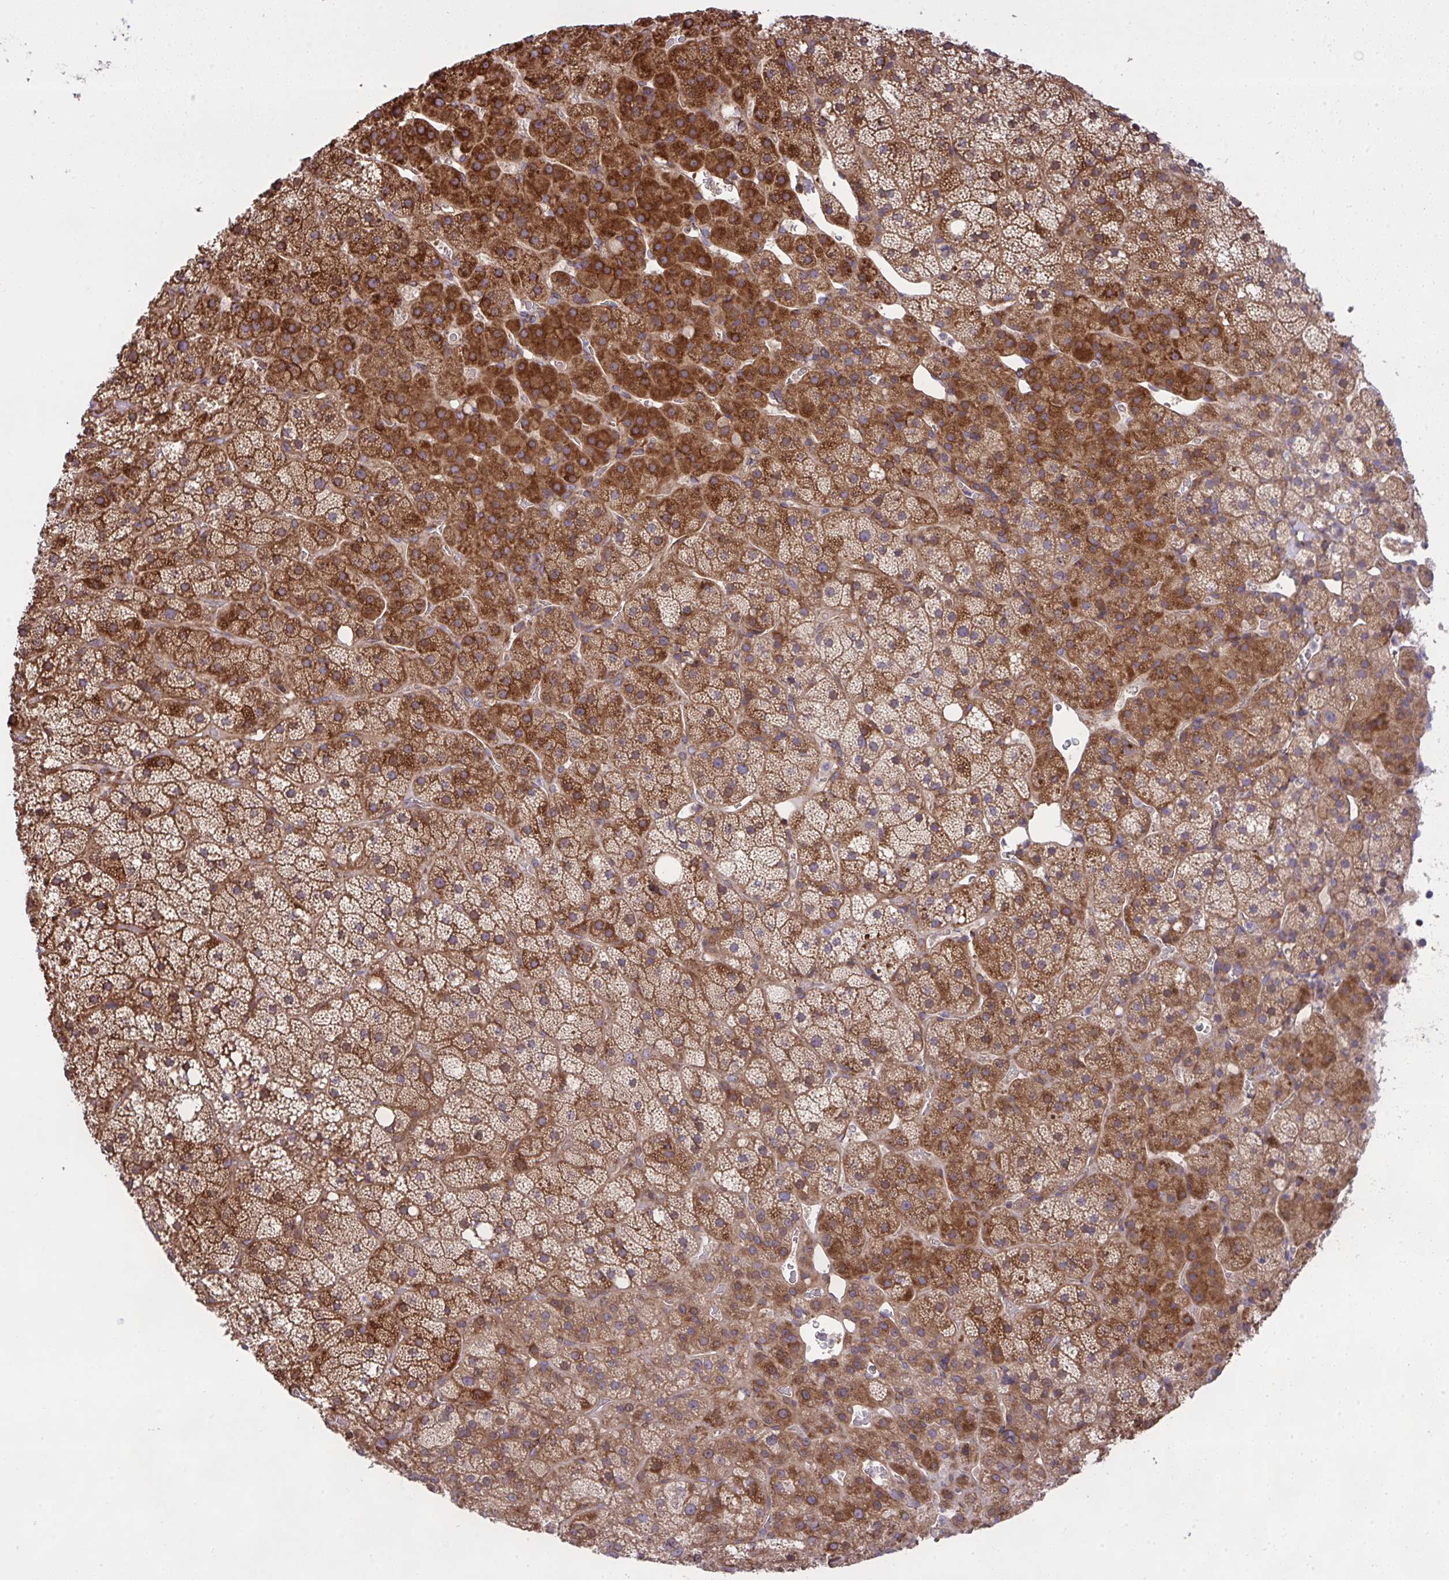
{"staining": {"intensity": "strong", "quantity": "25%-75%", "location": "cytoplasmic/membranous"}, "tissue": "adrenal gland", "cell_type": "Glandular cells", "image_type": "normal", "snomed": [{"axis": "morphology", "description": "Normal tissue, NOS"}, {"axis": "topography", "description": "Adrenal gland"}], "caption": "Glandular cells reveal strong cytoplasmic/membranous positivity in approximately 25%-75% of cells in normal adrenal gland.", "gene": "NMNAT3", "patient": {"sex": "male", "age": 53}}